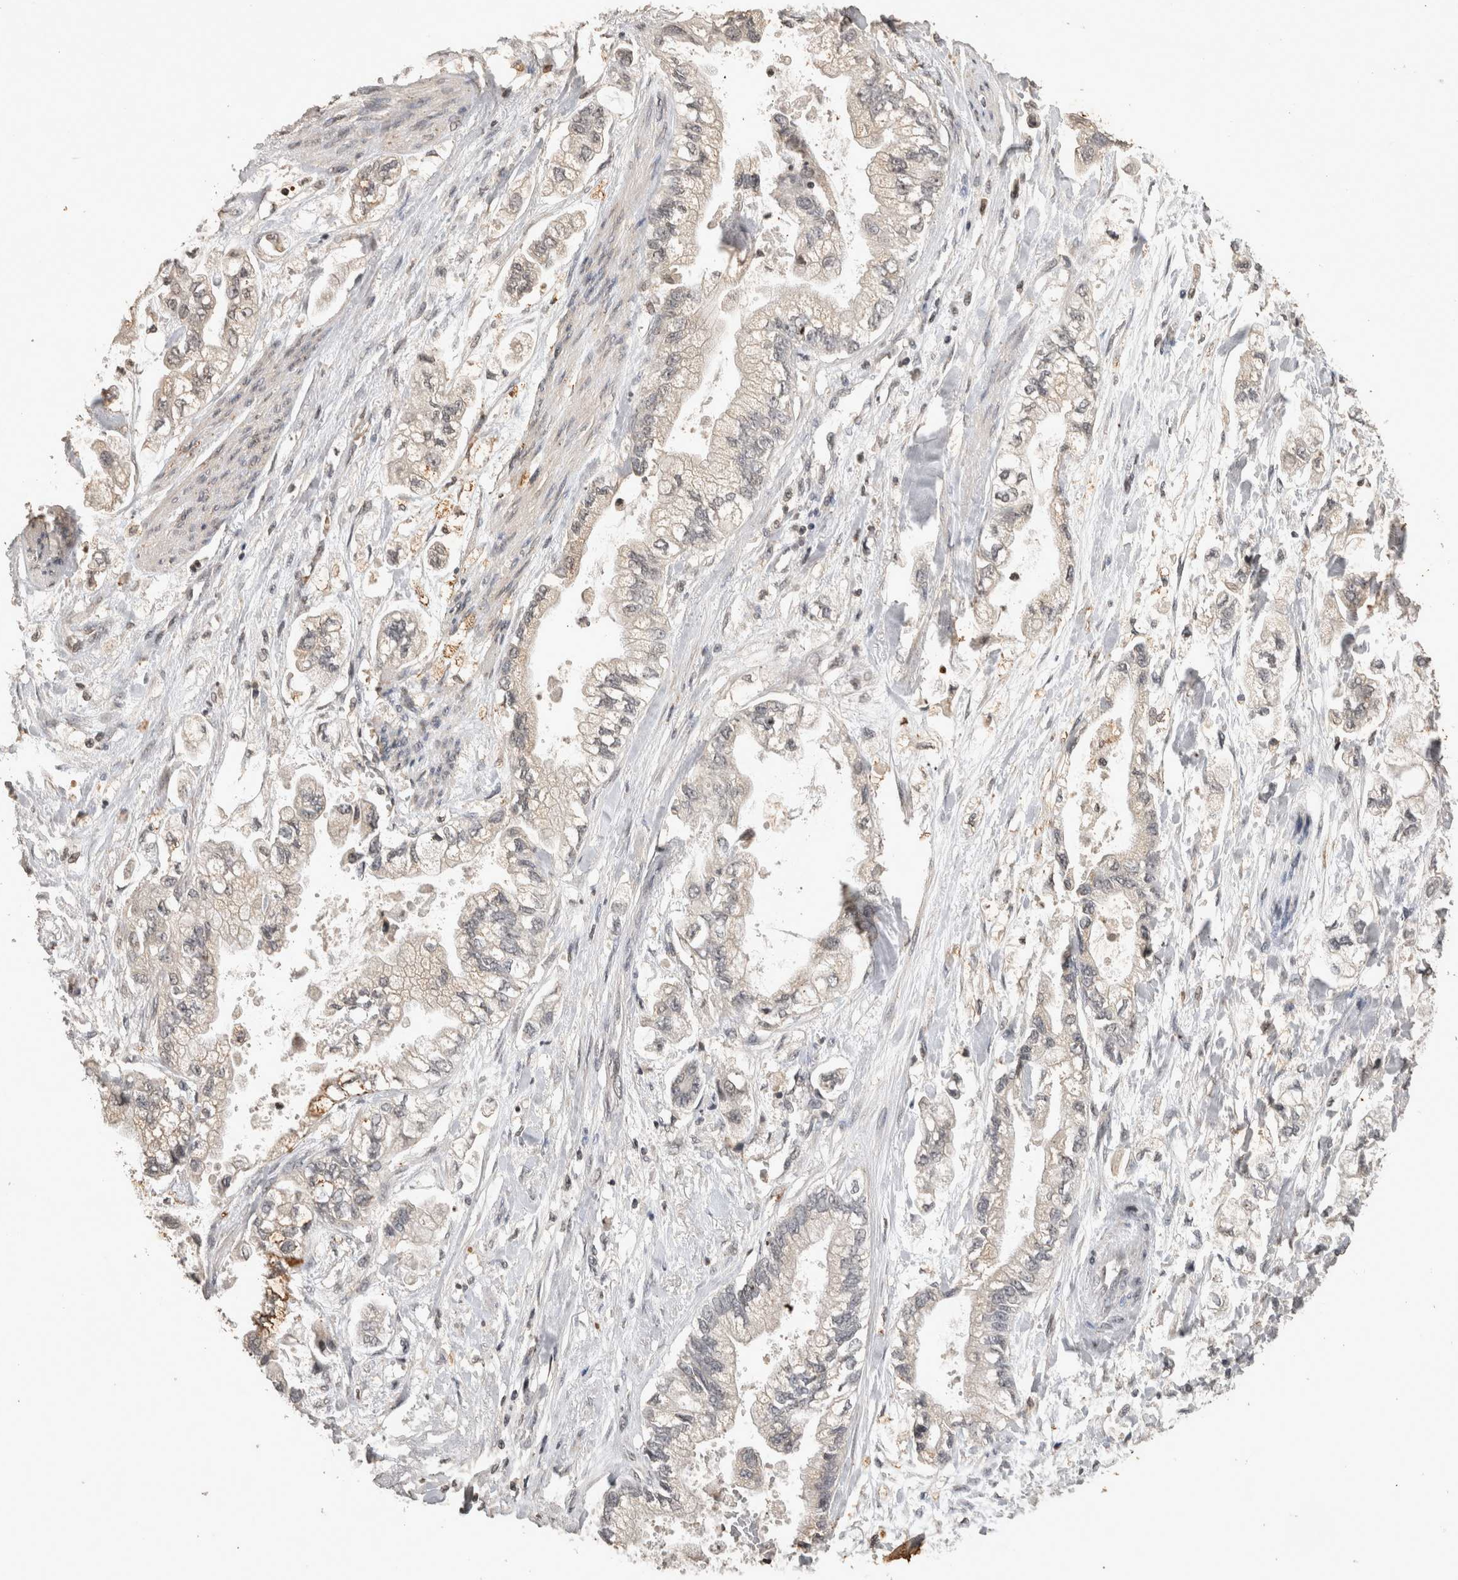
{"staining": {"intensity": "negative", "quantity": "none", "location": "none"}, "tissue": "stomach cancer", "cell_type": "Tumor cells", "image_type": "cancer", "snomed": [{"axis": "morphology", "description": "Normal tissue, NOS"}, {"axis": "morphology", "description": "Adenocarcinoma, NOS"}, {"axis": "topography", "description": "Stomach"}], "caption": "A high-resolution photomicrograph shows immunohistochemistry (IHC) staining of stomach cancer, which shows no significant positivity in tumor cells.", "gene": "HRK", "patient": {"sex": "male", "age": 62}}